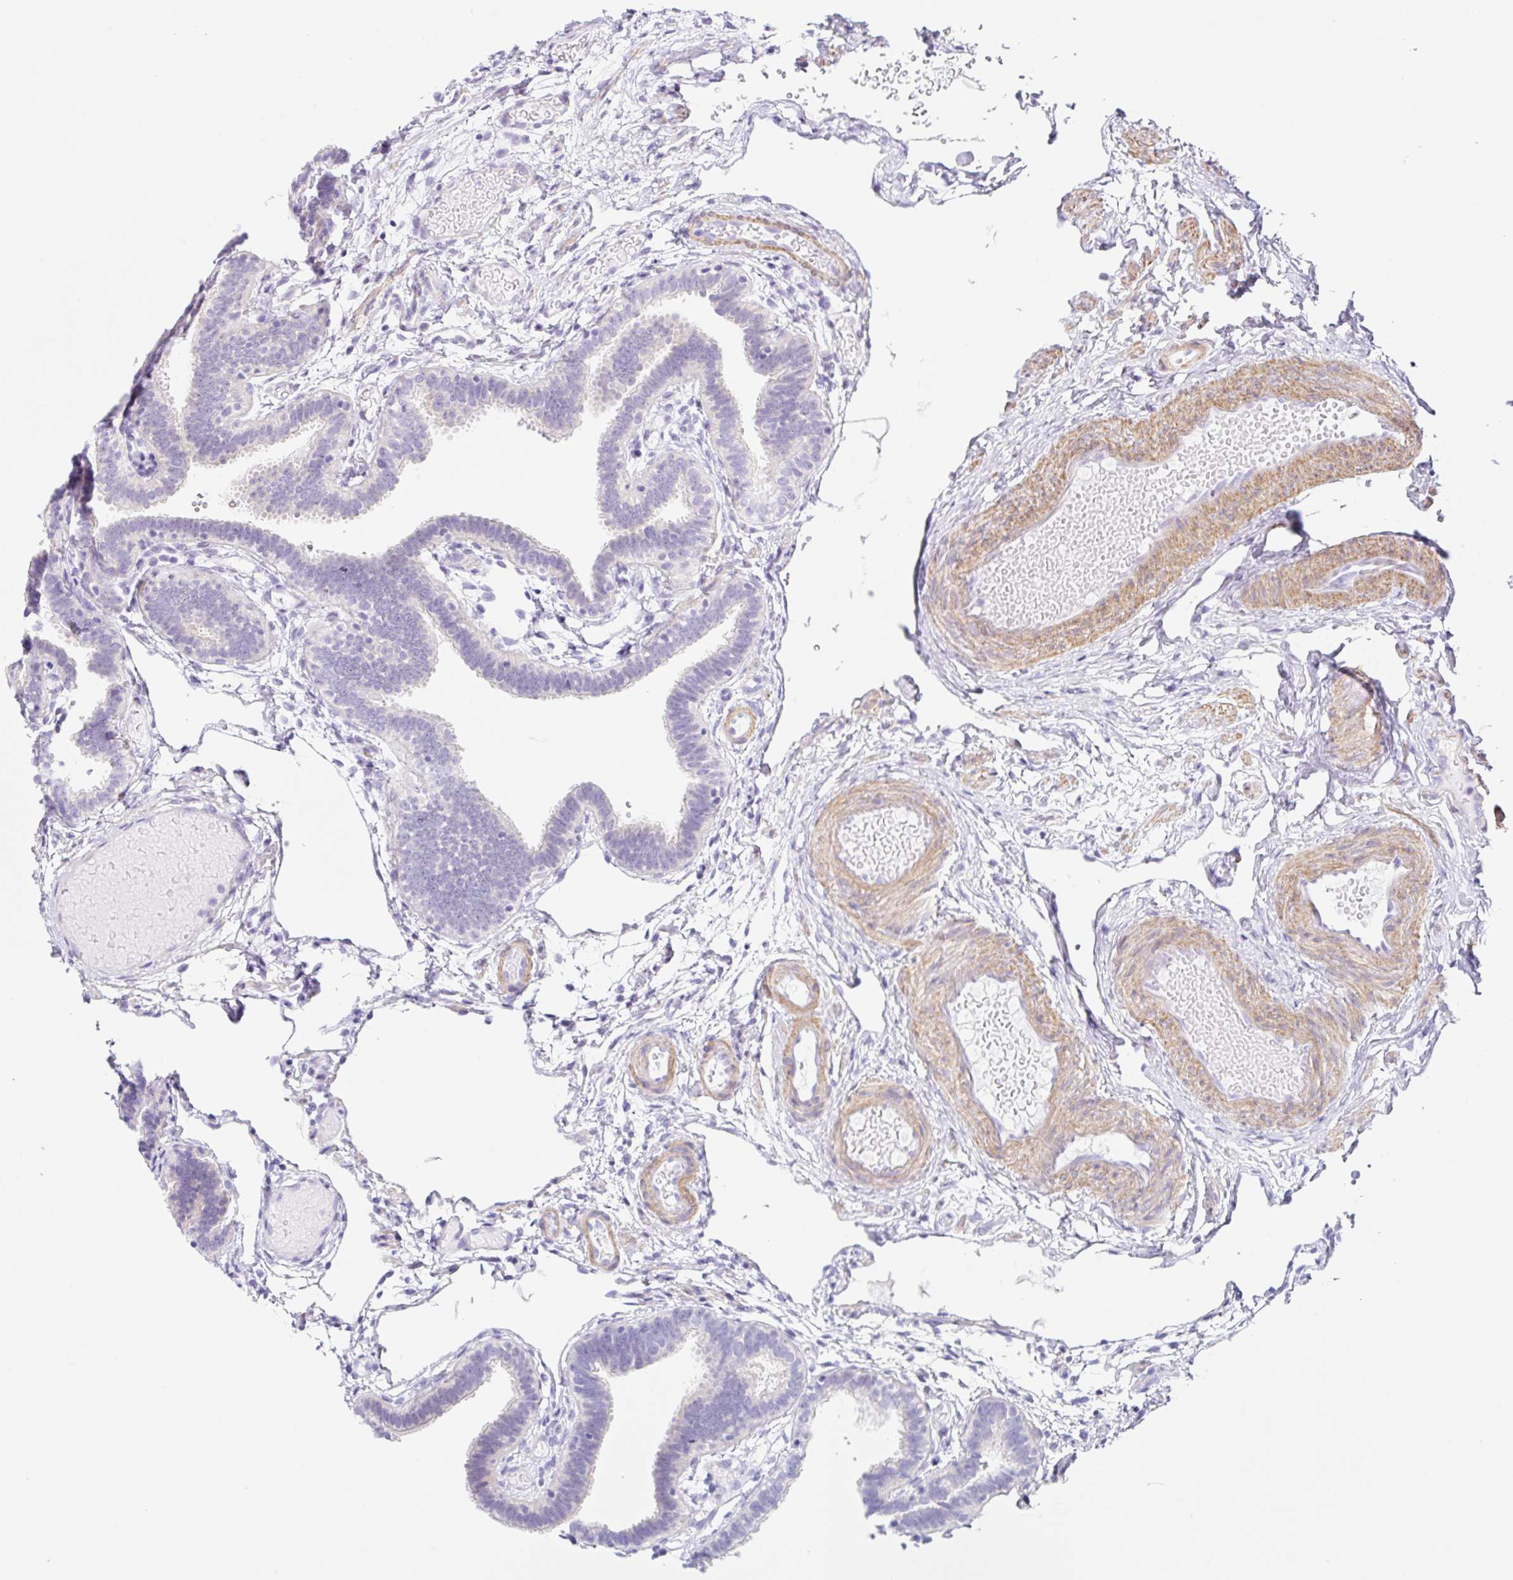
{"staining": {"intensity": "negative", "quantity": "none", "location": "none"}, "tissue": "fallopian tube", "cell_type": "Glandular cells", "image_type": "normal", "snomed": [{"axis": "morphology", "description": "Normal tissue, NOS"}, {"axis": "topography", "description": "Fallopian tube"}], "caption": "An image of fallopian tube stained for a protein demonstrates no brown staining in glandular cells. Brightfield microscopy of immunohistochemistry (IHC) stained with DAB (3,3'-diaminobenzidine) (brown) and hematoxylin (blue), captured at high magnification.", "gene": "DCAF17", "patient": {"sex": "female", "age": 37}}